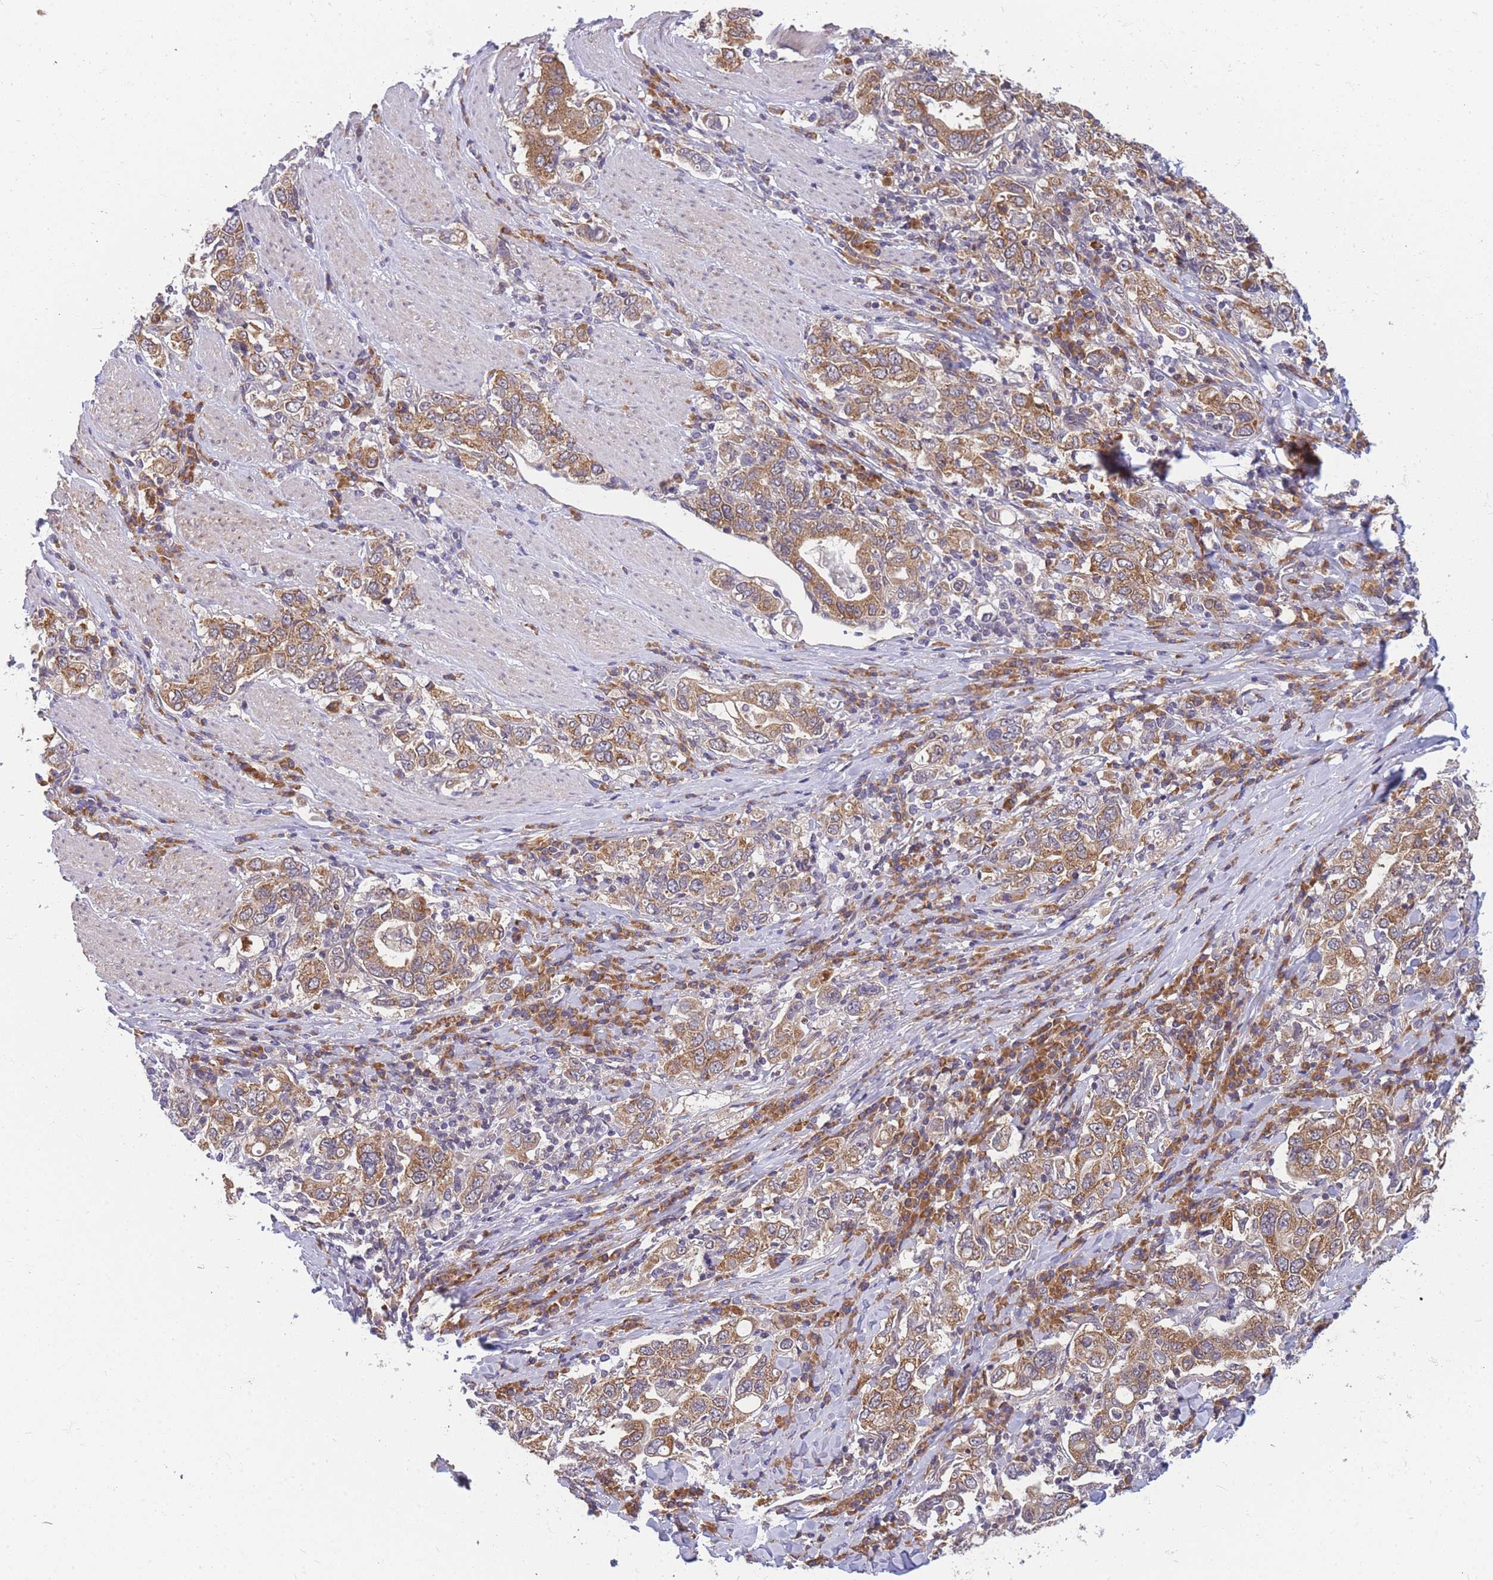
{"staining": {"intensity": "moderate", "quantity": ">75%", "location": "cytoplasmic/membranous"}, "tissue": "stomach cancer", "cell_type": "Tumor cells", "image_type": "cancer", "snomed": [{"axis": "morphology", "description": "Adenocarcinoma, NOS"}, {"axis": "topography", "description": "Stomach, upper"}], "caption": "Immunohistochemical staining of adenocarcinoma (stomach) demonstrates medium levels of moderate cytoplasmic/membranous protein staining in approximately >75% of tumor cells. Using DAB (brown) and hematoxylin (blue) stains, captured at high magnification using brightfield microscopy.", "gene": "MRPL23", "patient": {"sex": "male", "age": 62}}